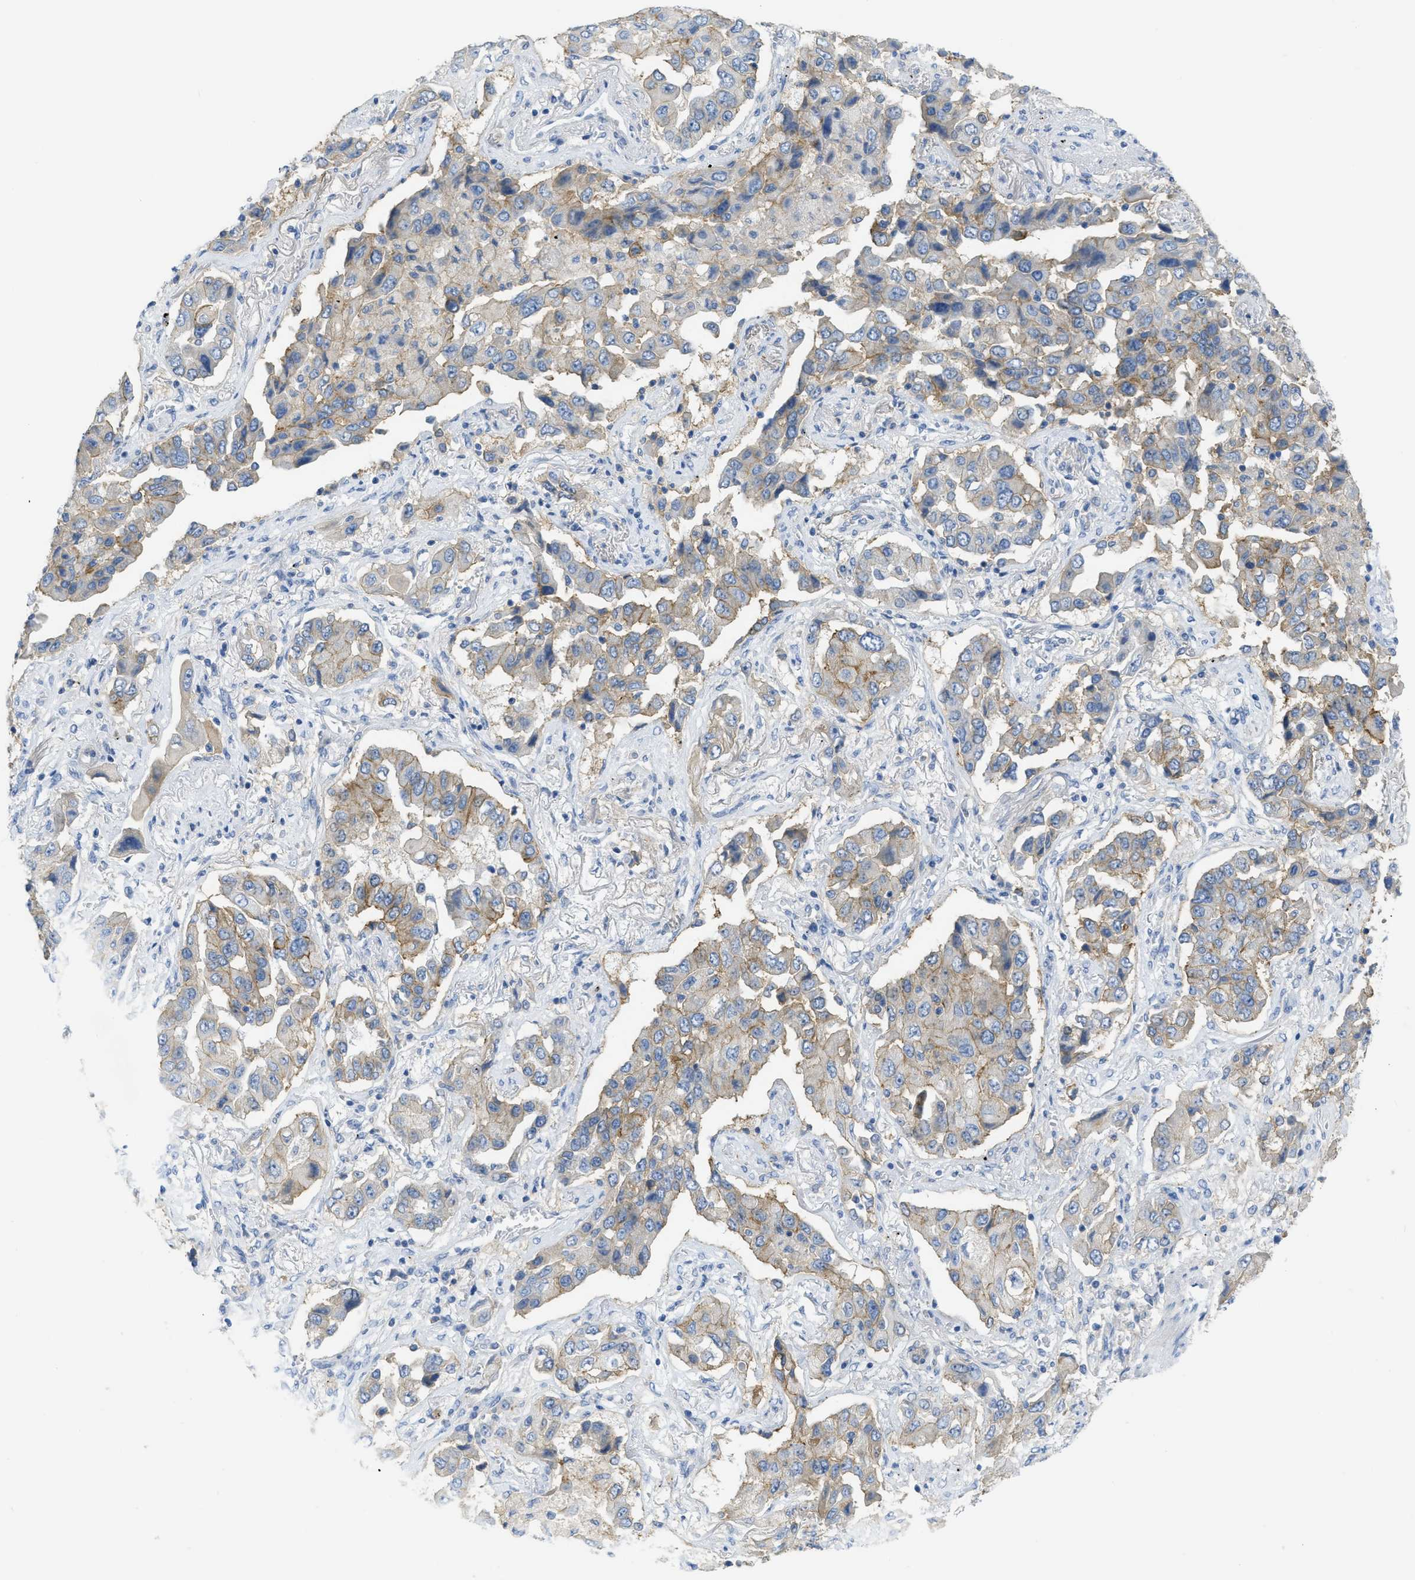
{"staining": {"intensity": "moderate", "quantity": "<25%", "location": "cytoplasmic/membranous"}, "tissue": "lung cancer", "cell_type": "Tumor cells", "image_type": "cancer", "snomed": [{"axis": "morphology", "description": "Adenocarcinoma, NOS"}, {"axis": "topography", "description": "Lung"}], "caption": "Immunohistochemistry (IHC) of human lung adenocarcinoma reveals low levels of moderate cytoplasmic/membranous staining in about <25% of tumor cells. (IHC, brightfield microscopy, high magnification).", "gene": "CNNM4", "patient": {"sex": "female", "age": 65}}